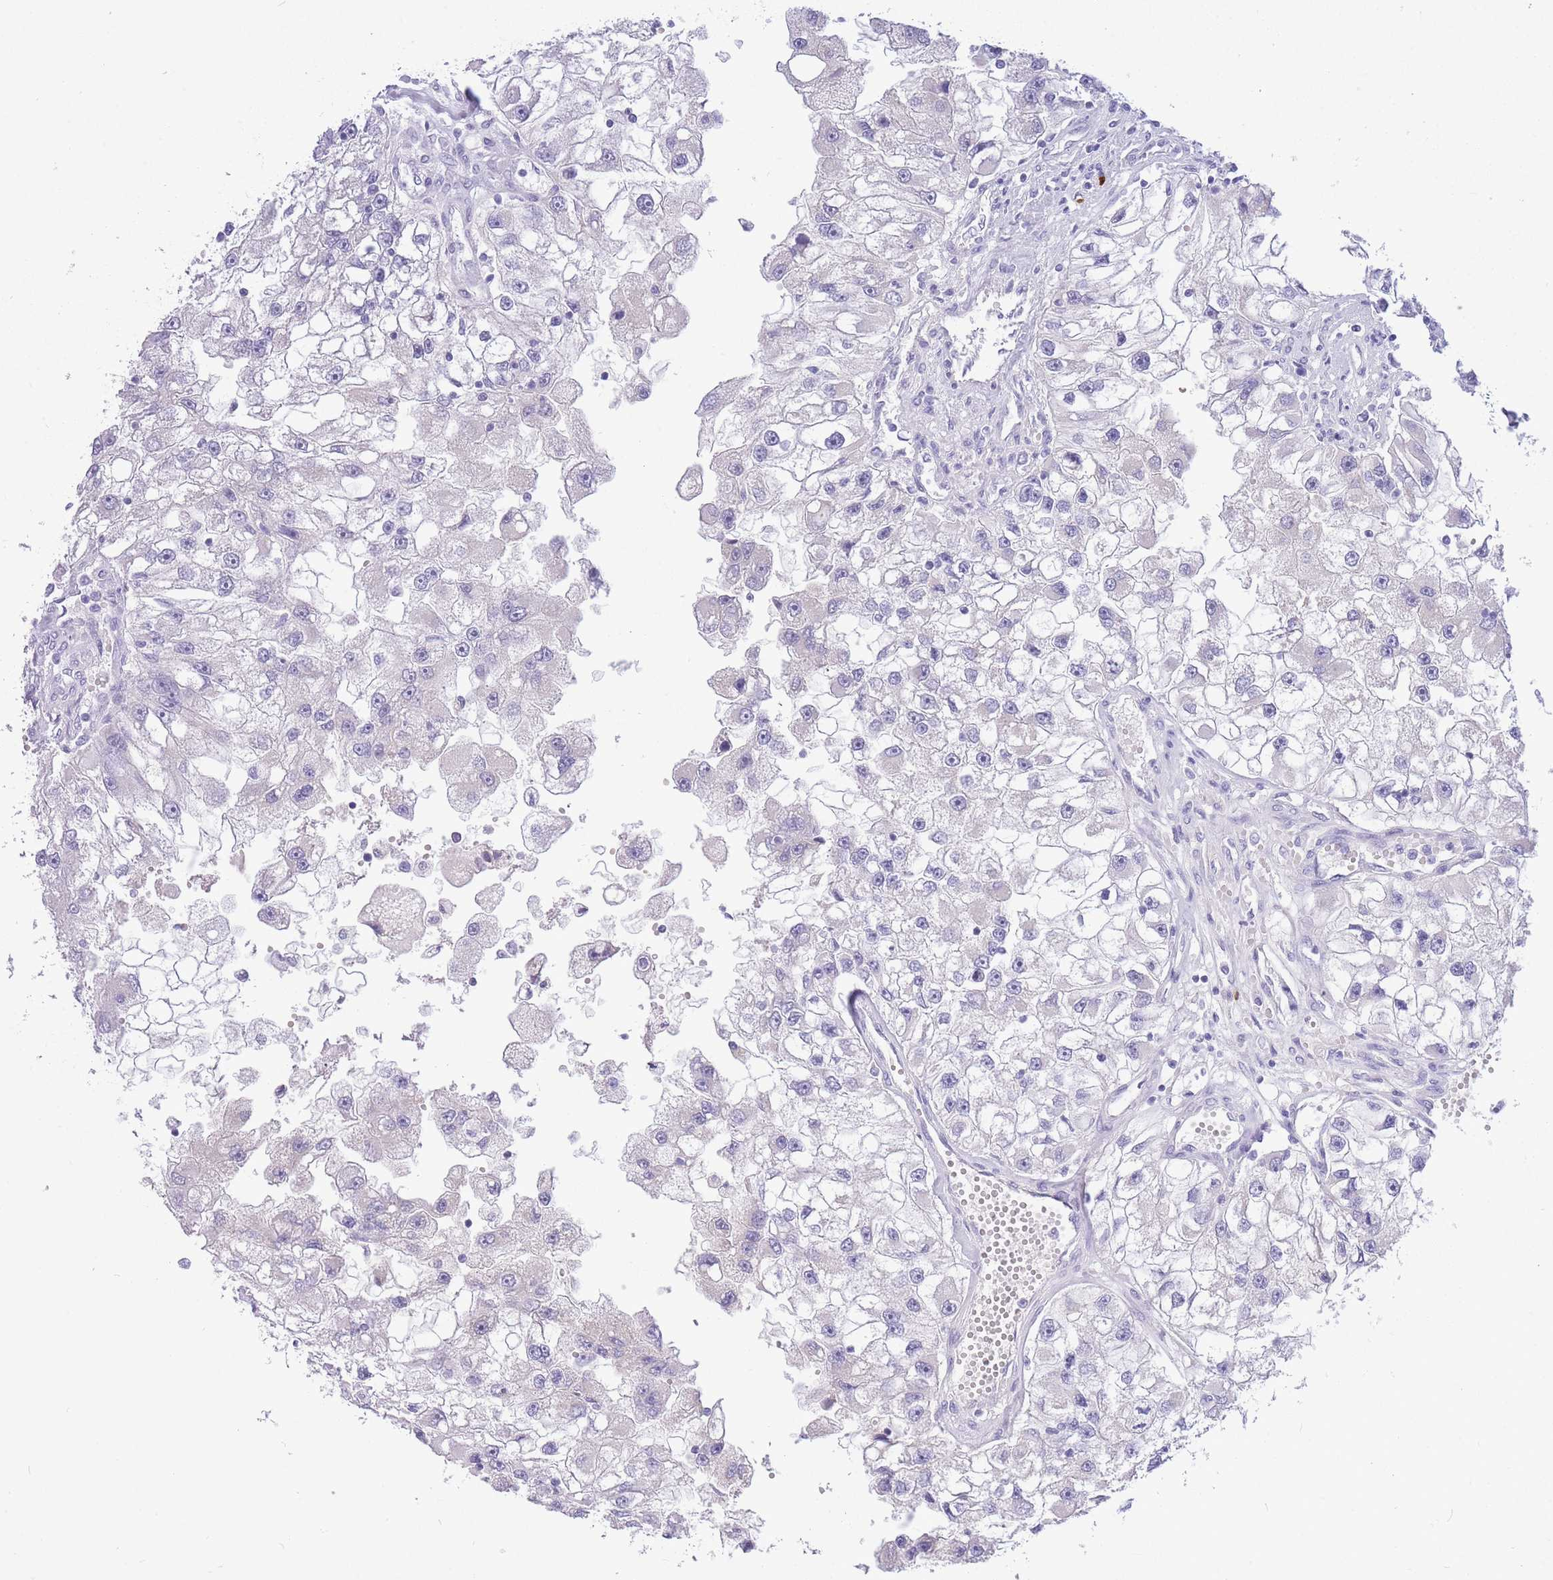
{"staining": {"intensity": "negative", "quantity": "none", "location": "none"}, "tissue": "renal cancer", "cell_type": "Tumor cells", "image_type": "cancer", "snomed": [{"axis": "morphology", "description": "Adenocarcinoma, NOS"}, {"axis": "topography", "description": "Kidney"}], "caption": "DAB immunohistochemical staining of human renal cancer reveals no significant positivity in tumor cells.", "gene": "ASAP3", "patient": {"sex": "male", "age": 63}}